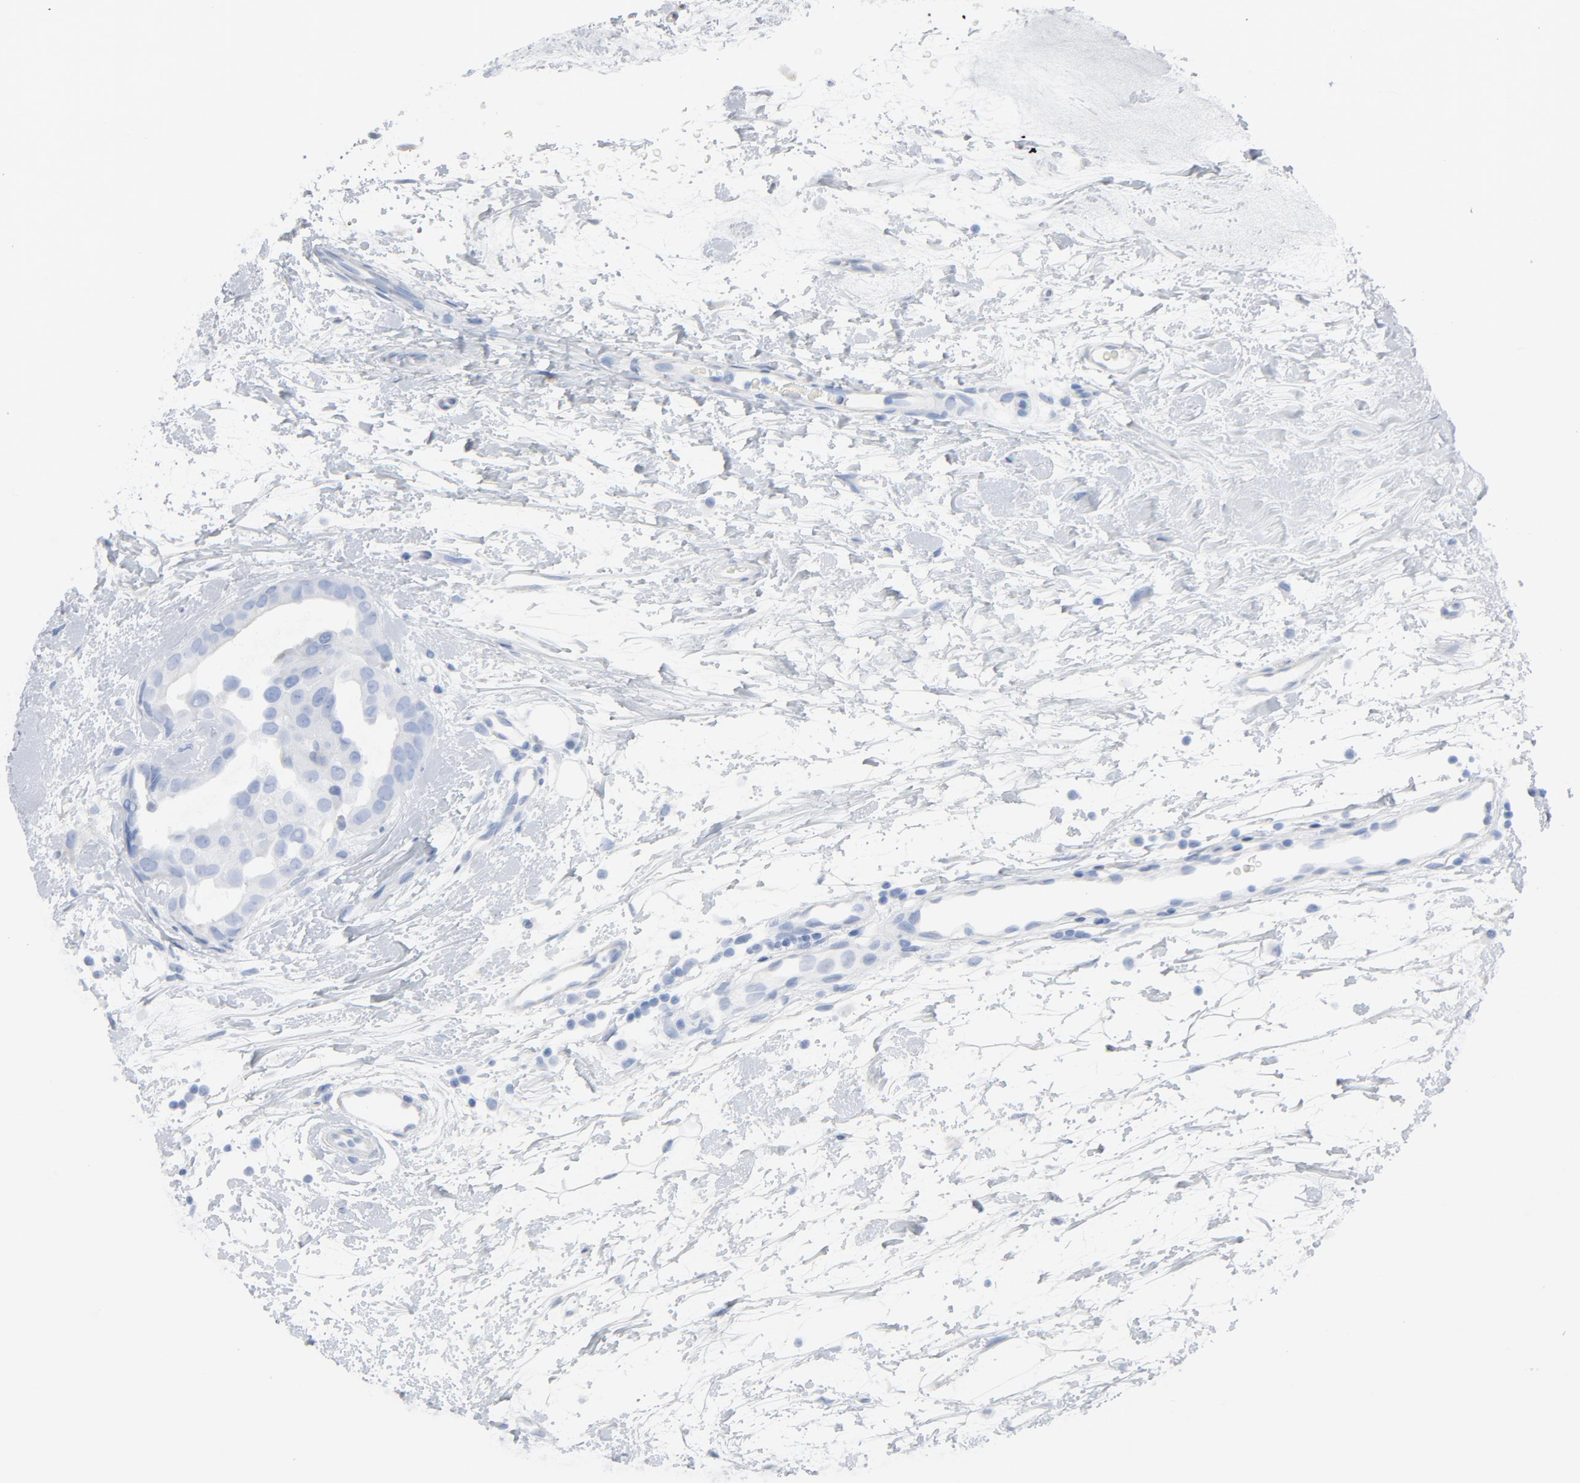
{"staining": {"intensity": "negative", "quantity": "none", "location": "none"}, "tissue": "breast cancer", "cell_type": "Tumor cells", "image_type": "cancer", "snomed": [{"axis": "morphology", "description": "Duct carcinoma"}, {"axis": "topography", "description": "Breast"}], "caption": "Immunohistochemistry (IHC) micrograph of neoplastic tissue: human breast cancer stained with DAB (3,3'-diaminobenzidine) demonstrates no significant protein staining in tumor cells.", "gene": "C14orf119", "patient": {"sex": "female", "age": 40}}